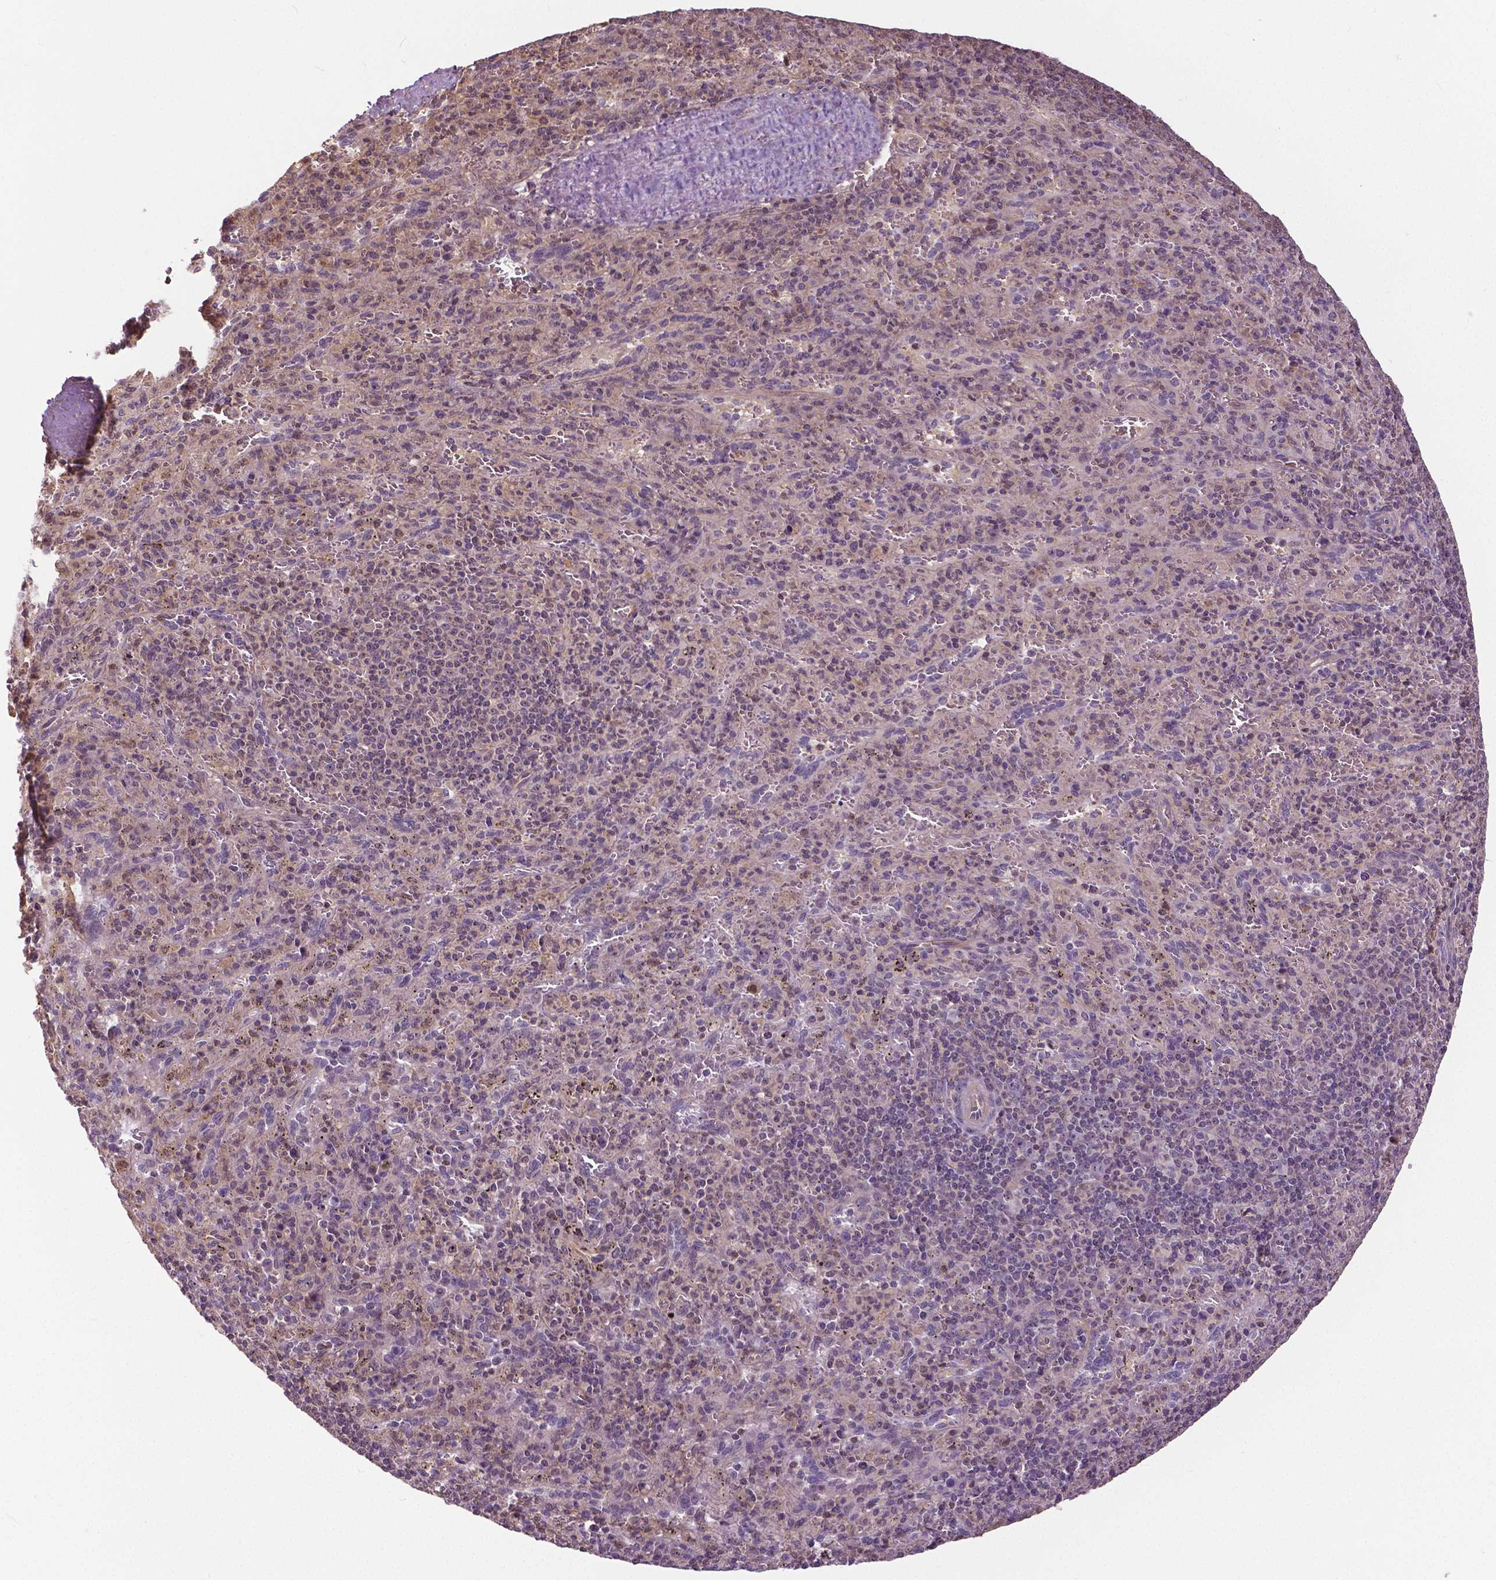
{"staining": {"intensity": "negative", "quantity": "none", "location": "none"}, "tissue": "spleen", "cell_type": "Cells in red pulp", "image_type": "normal", "snomed": [{"axis": "morphology", "description": "Normal tissue, NOS"}, {"axis": "topography", "description": "Spleen"}], "caption": "Cells in red pulp show no significant protein positivity in benign spleen.", "gene": "ANXA13", "patient": {"sex": "male", "age": 57}}